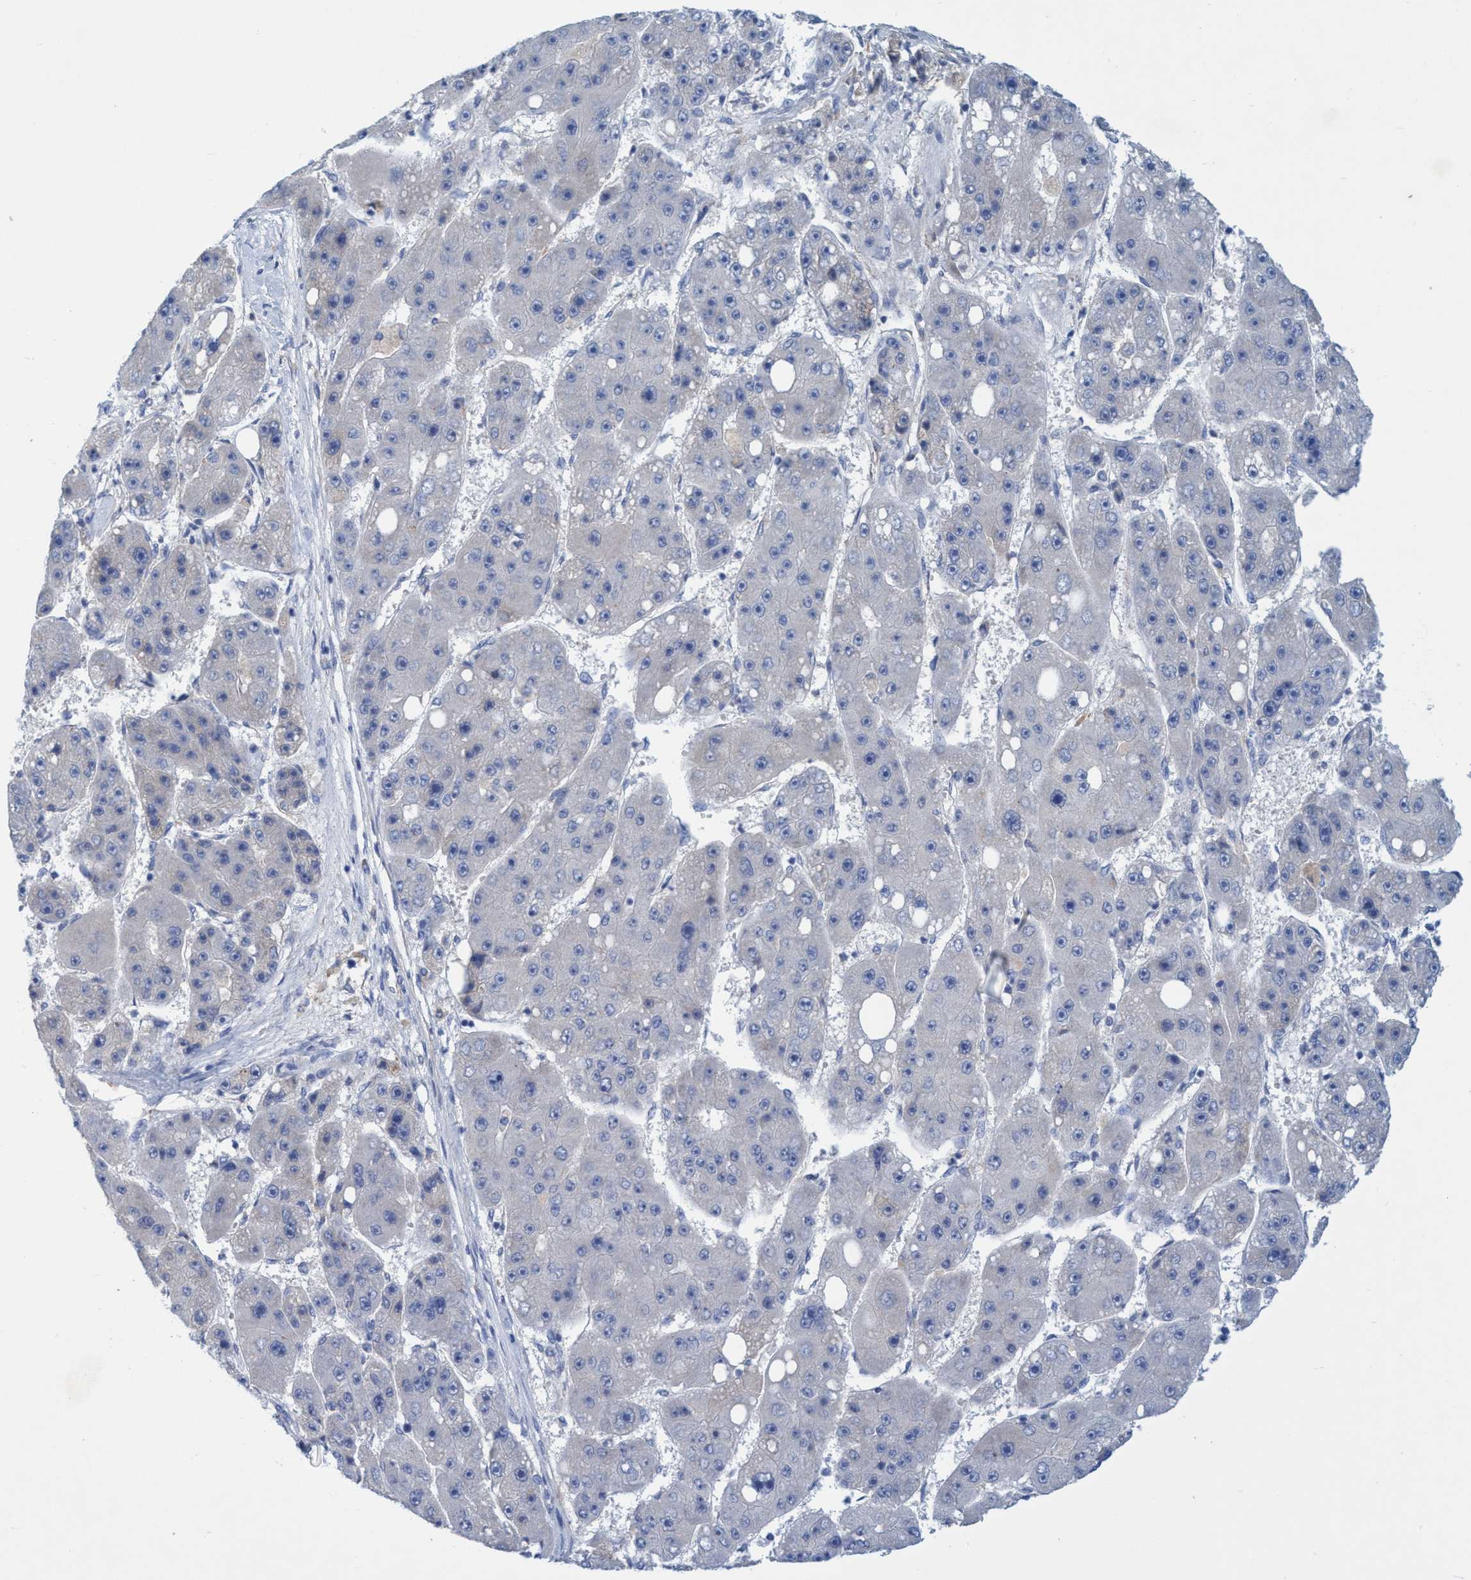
{"staining": {"intensity": "negative", "quantity": "none", "location": "none"}, "tissue": "liver cancer", "cell_type": "Tumor cells", "image_type": "cancer", "snomed": [{"axis": "morphology", "description": "Carcinoma, Hepatocellular, NOS"}, {"axis": "topography", "description": "Liver"}], "caption": "Immunohistochemistry of liver hepatocellular carcinoma displays no positivity in tumor cells.", "gene": "GULP1", "patient": {"sex": "female", "age": 61}}